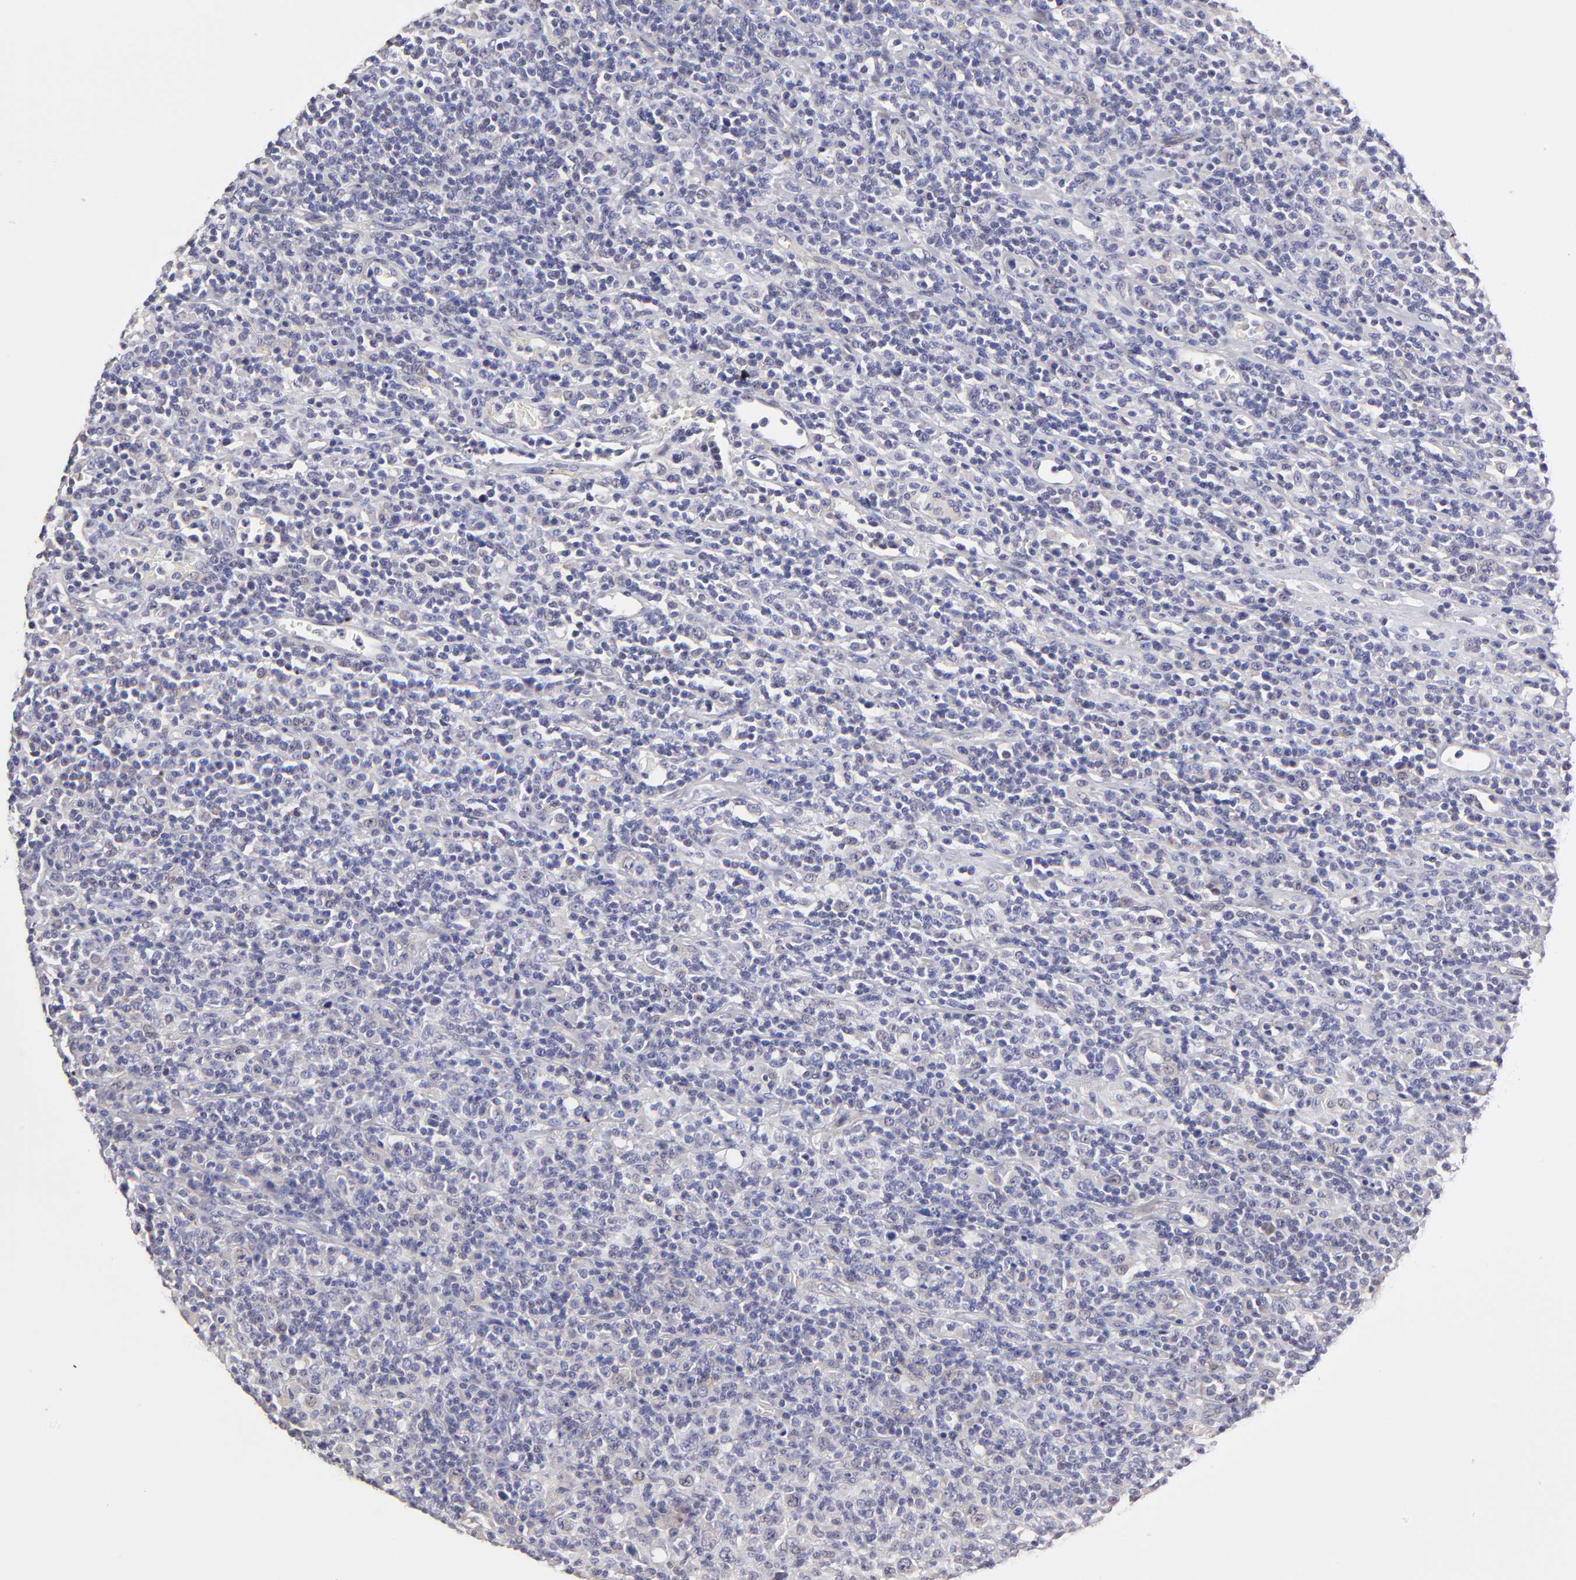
{"staining": {"intensity": "negative", "quantity": "none", "location": "none"}, "tissue": "lymphoma", "cell_type": "Tumor cells", "image_type": "cancer", "snomed": [{"axis": "morphology", "description": "Hodgkin's disease, NOS"}, {"axis": "topography", "description": "Lymph node"}], "caption": "High magnification brightfield microscopy of Hodgkin's disease stained with DAB (brown) and counterstained with hematoxylin (blue): tumor cells show no significant expression.", "gene": "BTG2", "patient": {"sex": "male", "age": 65}}